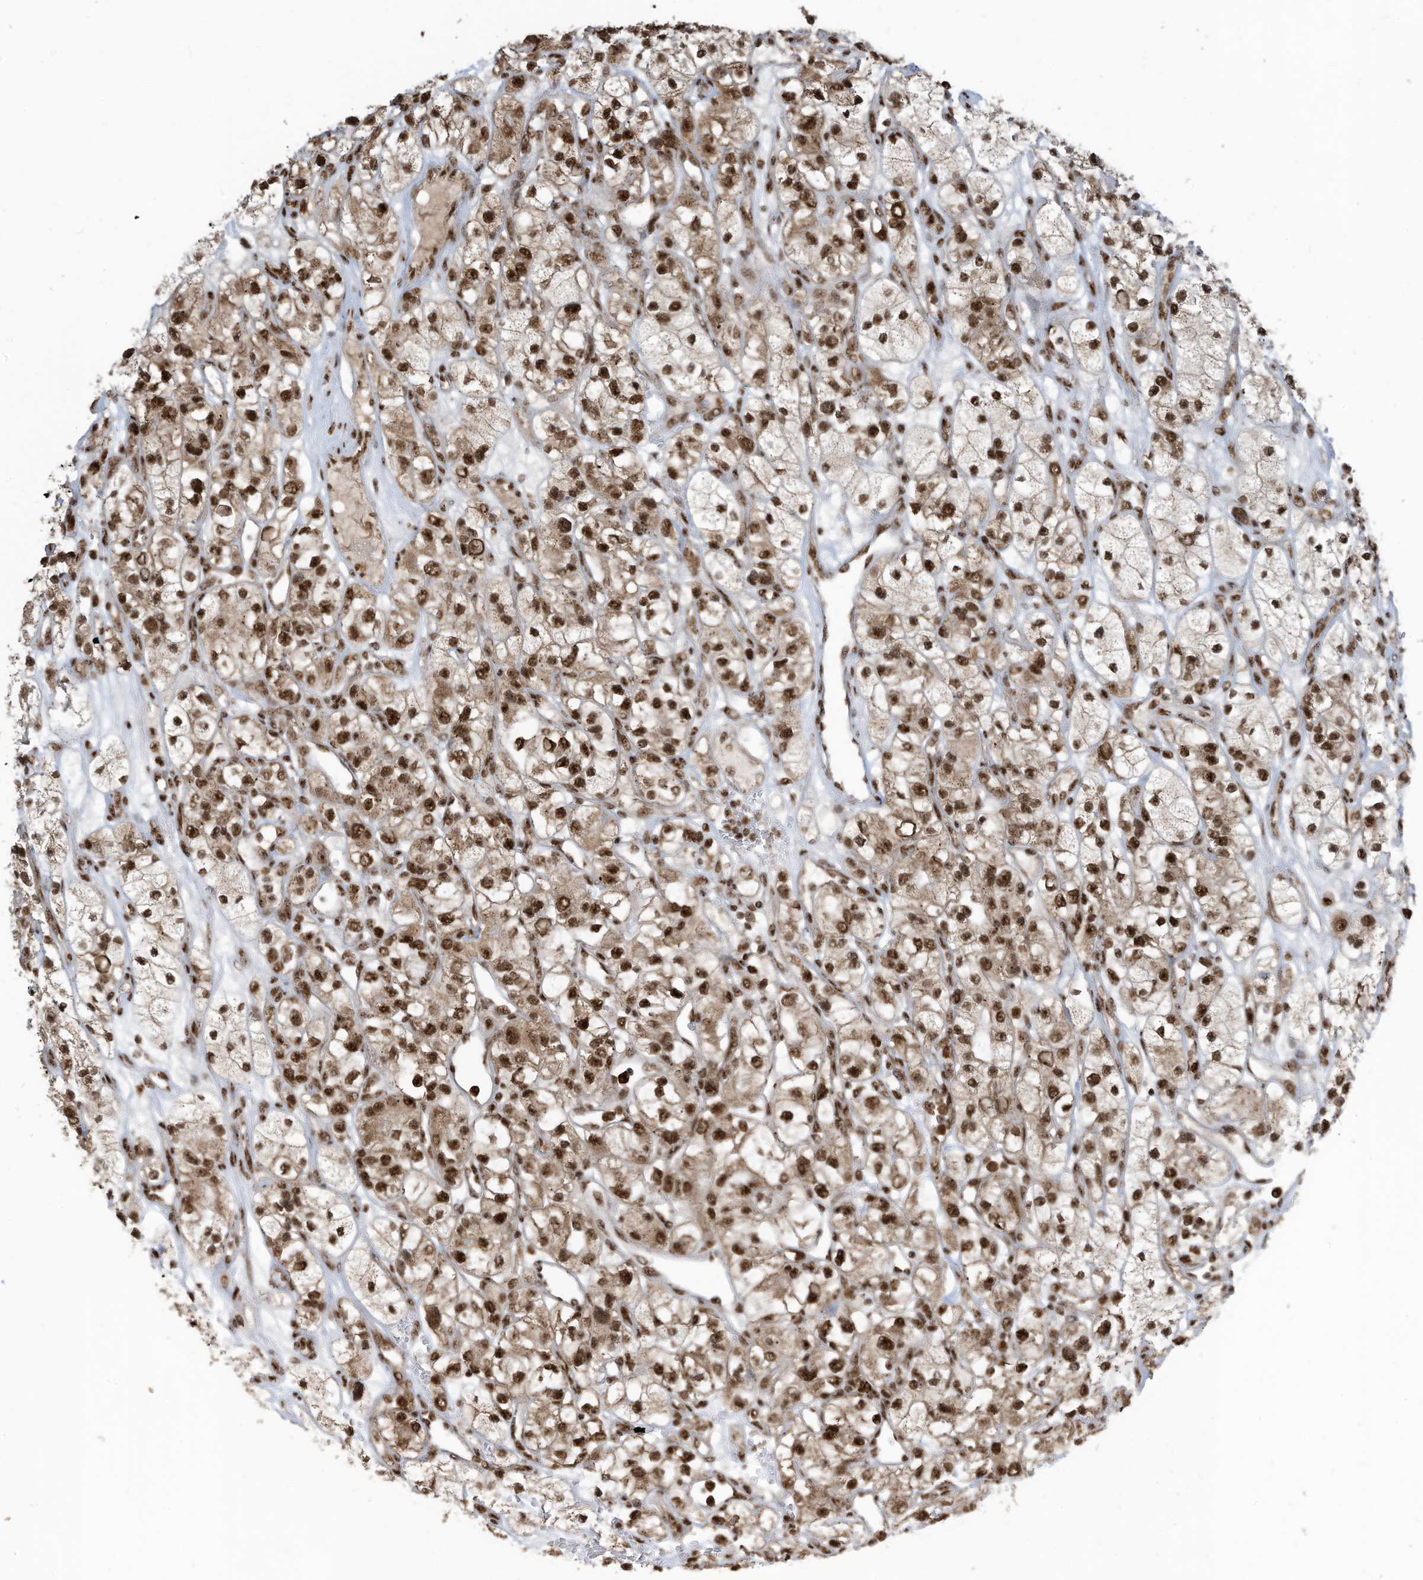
{"staining": {"intensity": "strong", "quantity": ">75%", "location": "cytoplasmic/membranous,nuclear"}, "tissue": "renal cancer", "cell_type": "Tumor cells", "image_type": "cancer", "snomed": [{"axis": "morphology", "description": "Adenocarcinoma, NOS"}, {"axis": "topography", "description": "Kidney"}], "caption": "High-magnification brightfield microscopy of adenocarcinoma (renal) stained with DAB (3,3'-diaminobenzidine) (brown) and counterstained with hematoxylin (blue). tumor cells exhibit strong cytoplasmic/membranous and nuclear positivity is identified in about>75% of cells.", "gene": "LBH", "patient": {"sex": "female", "age": 57}}